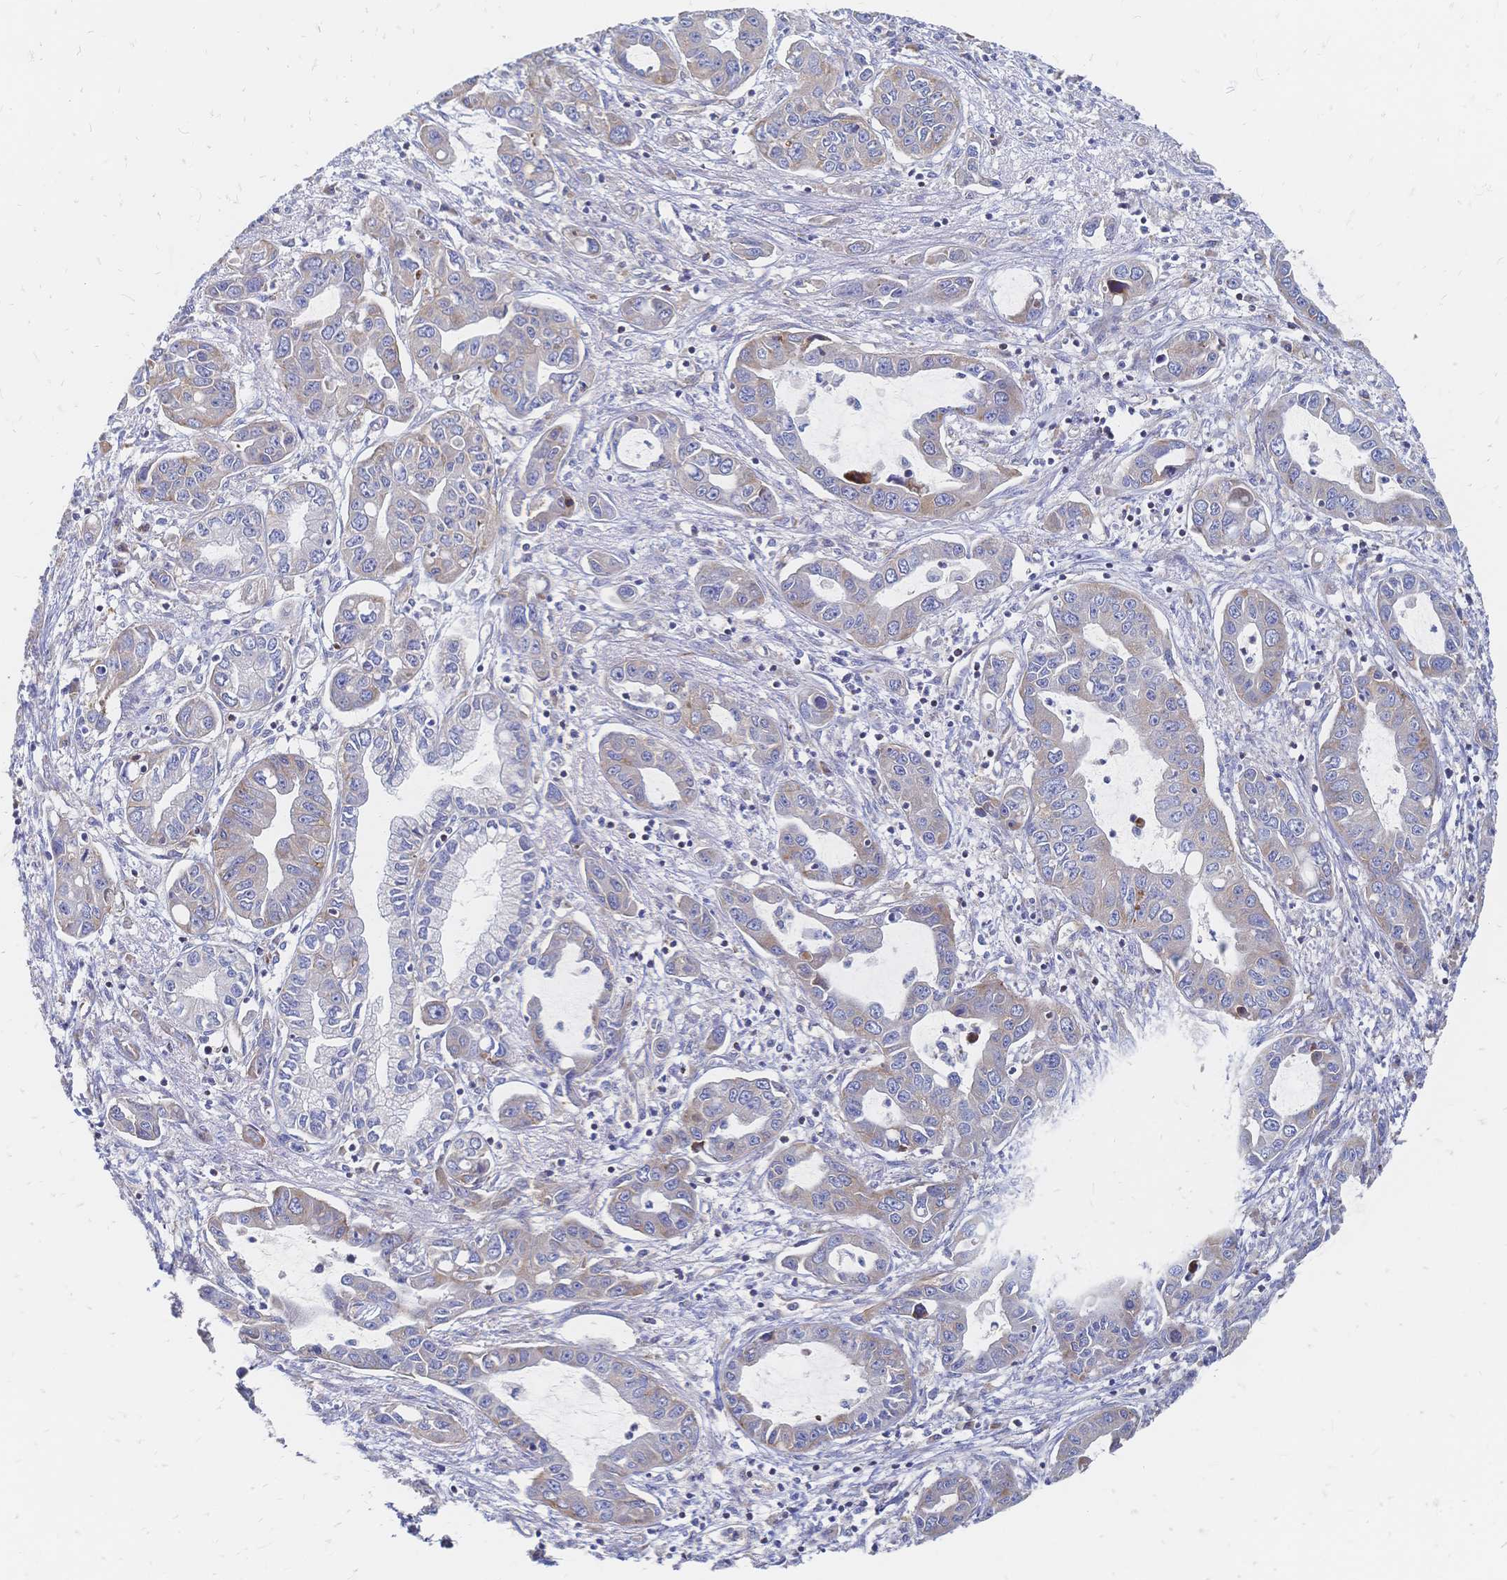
{"staining": {"intensity": "weak", "quantity": "25%-75%", "location": "cytoplasmic/membranous"}, "tissue": "liver cancer", "cell_type": "Tumor cells", "image_type": "cancer", "snomed": [{"axis": "morphology", "description": "Cholangiocarcinoma"}, {"axis": "topography", "description": "Liver"}], "caption": "Immunohistochemistry (IHC) (DAB (3,3'-diaminobenzidine)) staining of human liver cancer (cholangiocarcinoma) reveals weak cytoplasmic/membranous protein expression in about 25%-75% of tumor cells. (DAB (3,3'-diaminobenzidine) IHC with brightfield microscopy, high magnification).", "gene": "SORBS1", "patient": {"sex": "male", "age": 58}}